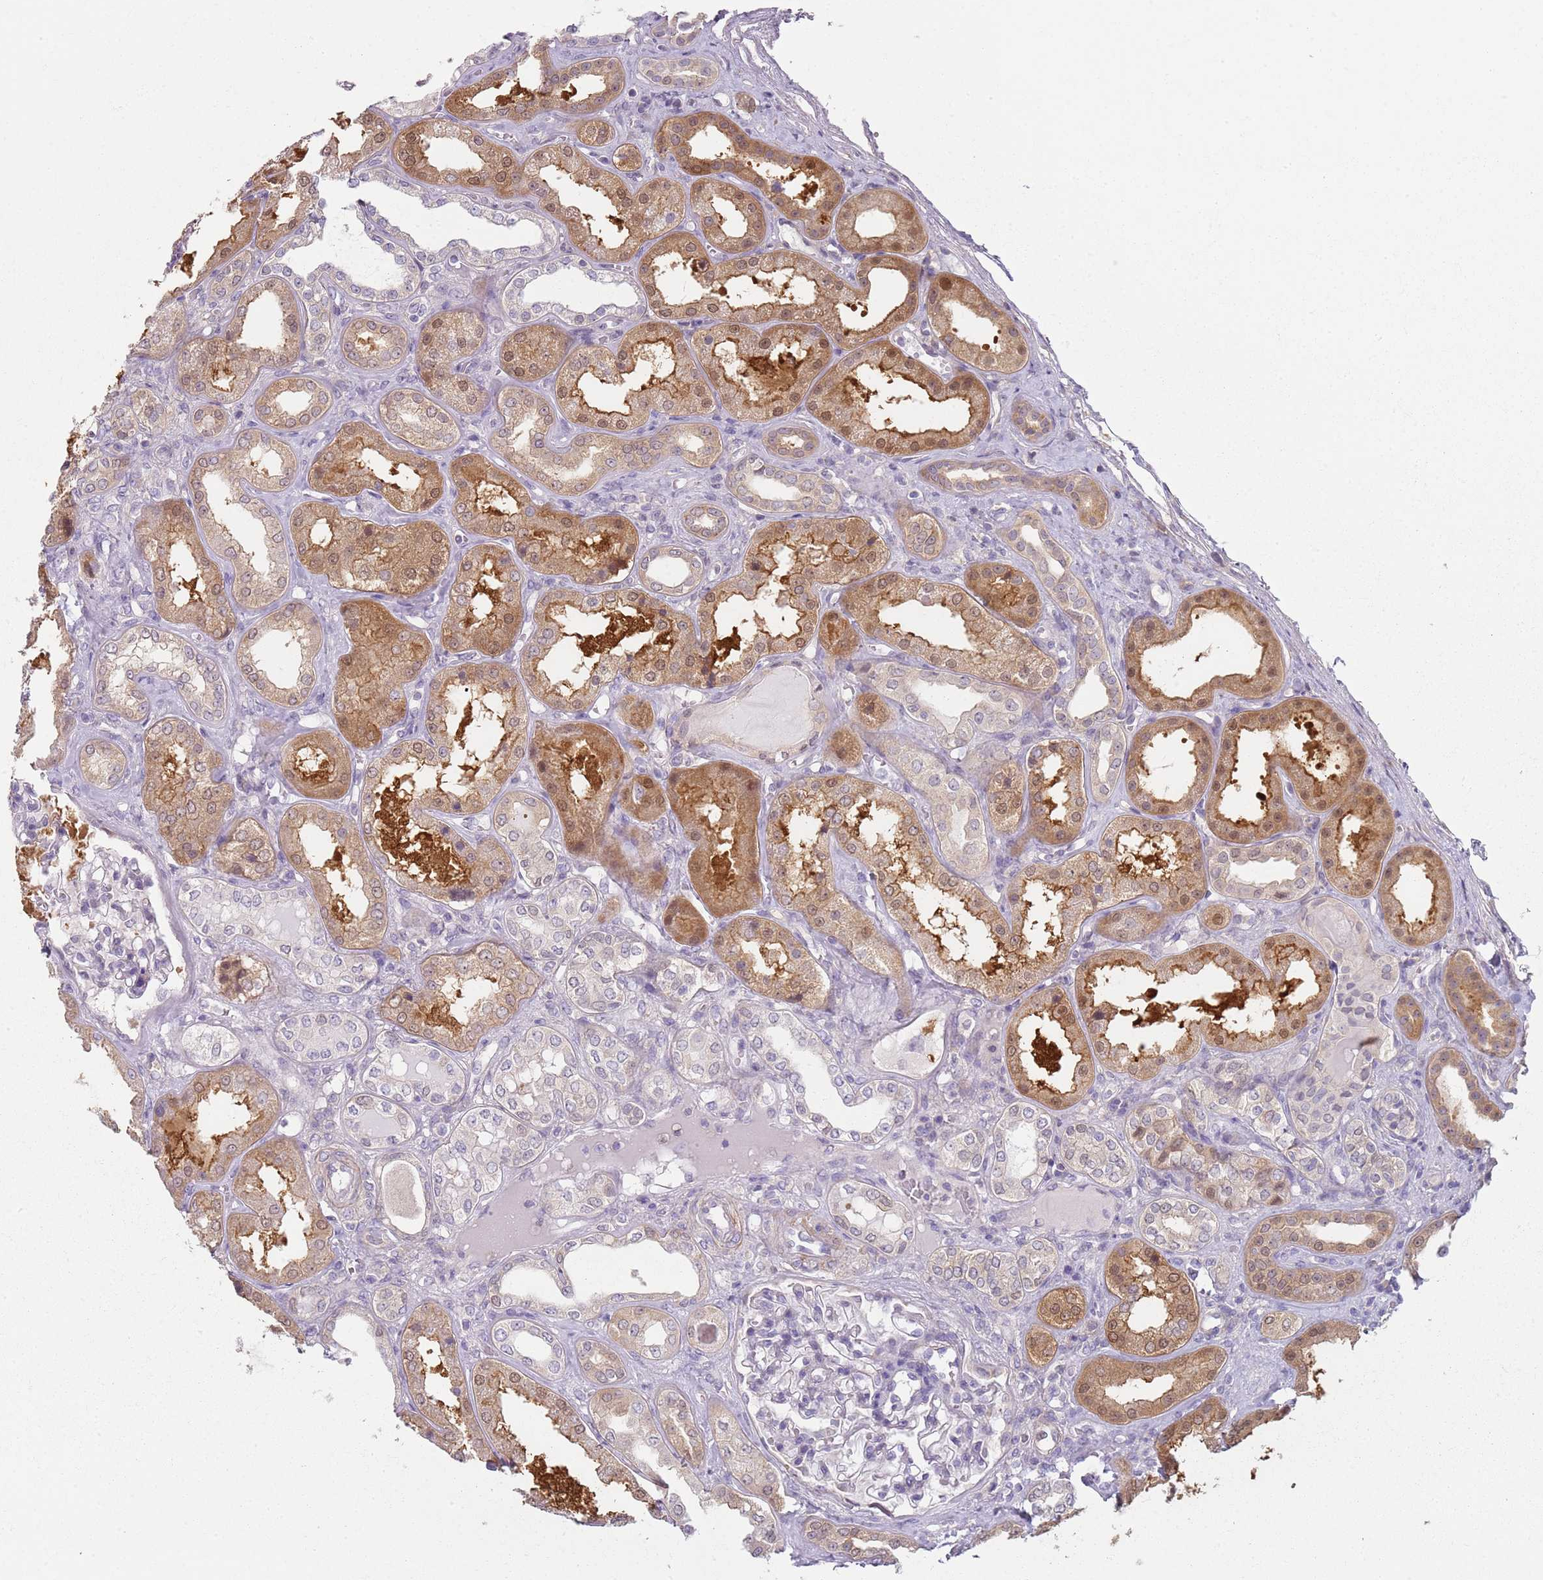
{"staining": {"intensity": "negative", "quantity": "none", "location": "none"}, "tissue": "kidney", "cell_type": "Cells in glomeruli", "image_type": "normal", "snomed": [{"axis": "morphology", "description": "Normal tissue, NOS"}, {"axis": "topography", "description": "Kidney"}], "caption": "Immunohistochemistry micrograph of normal kidney stained for a protein (brown), which shows no staining in cells in glomeruli.", "gene": "SLC26A6", "patient": {"sex": "female", "age": 56}}